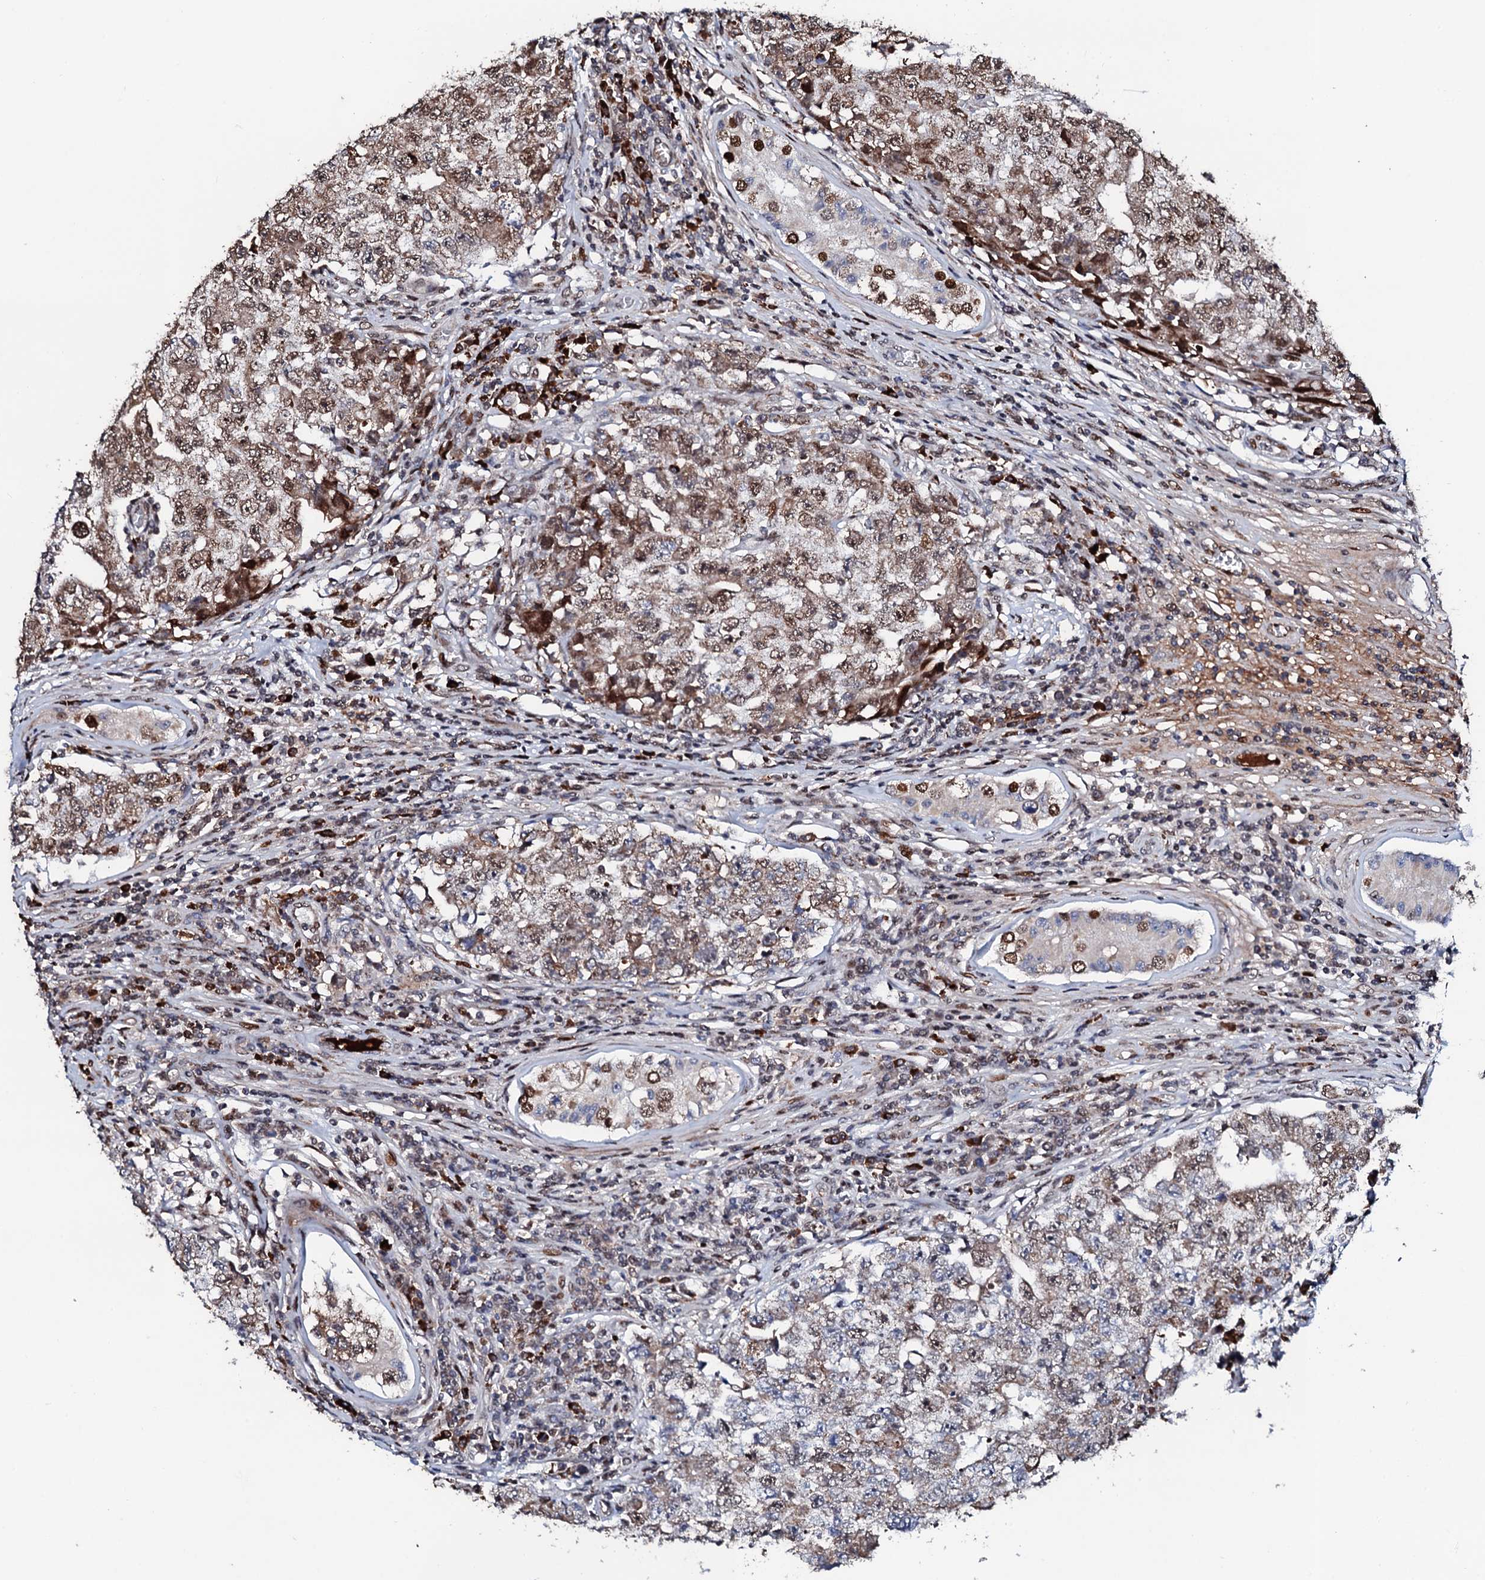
{"staining": {"intensity": "moderate", "quantity": "<25%", "location": "cytoplasmic/membranous,nuclear"}, "tissue": "testis cancer", "cell_type": "Tumor cells", "image_type": "cancer", "snomed": [{"axis": "morphology", "description": "Carcinoma, Embryonal, NOS"}, {"axis": "topography", "description": "Testis"}], "caption": "A histopathology image of human embryonal carcinoma (testis) stained for a protein exhibits moderate cytoplasmic/membranous and nuclear brown staining in tumor cells.", "gene": "KIF18A", "patient": {"sex": "male", "age": 17}}